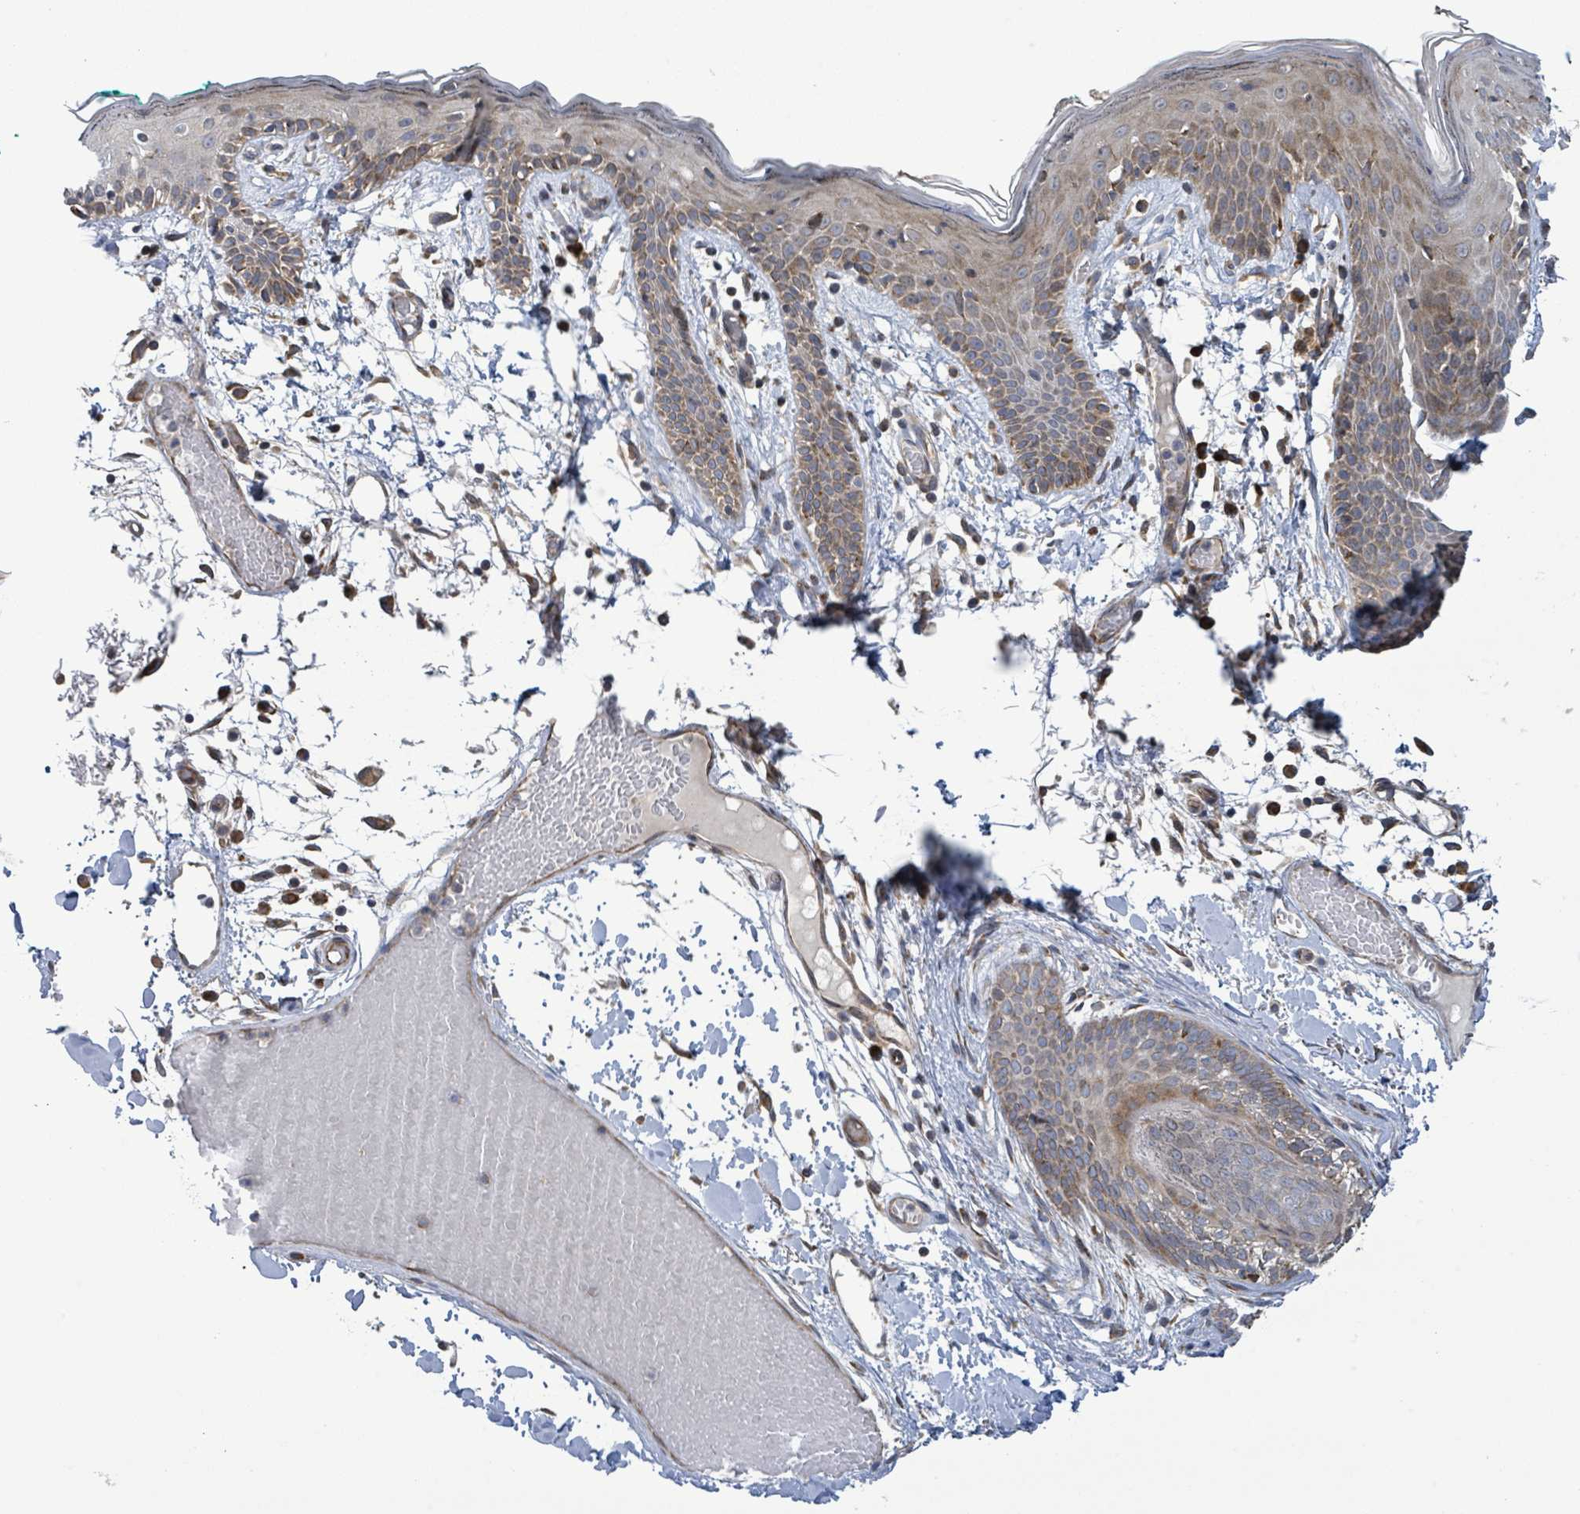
{"staining": {"intensity": "moderate", "quantity": "25%-75%", "location": "cytoplasmic/membranous"}, "tissue": "skin", "cell_type": "Fibroblasts", "image_type": "normal", "snomed": [{"axis": "morphology", "description": "Normal tissue, NOS"}, {"axis": "topography", "description": "Skin"}], "caption": "This is a micrograph of immunohistochemistry staining of normal skin, which shows moderate expression in the cytoplasmic/membranous of fibroblasts.", "gene": "NOMO1", "patient": {"sex": "male", "age": 79}}